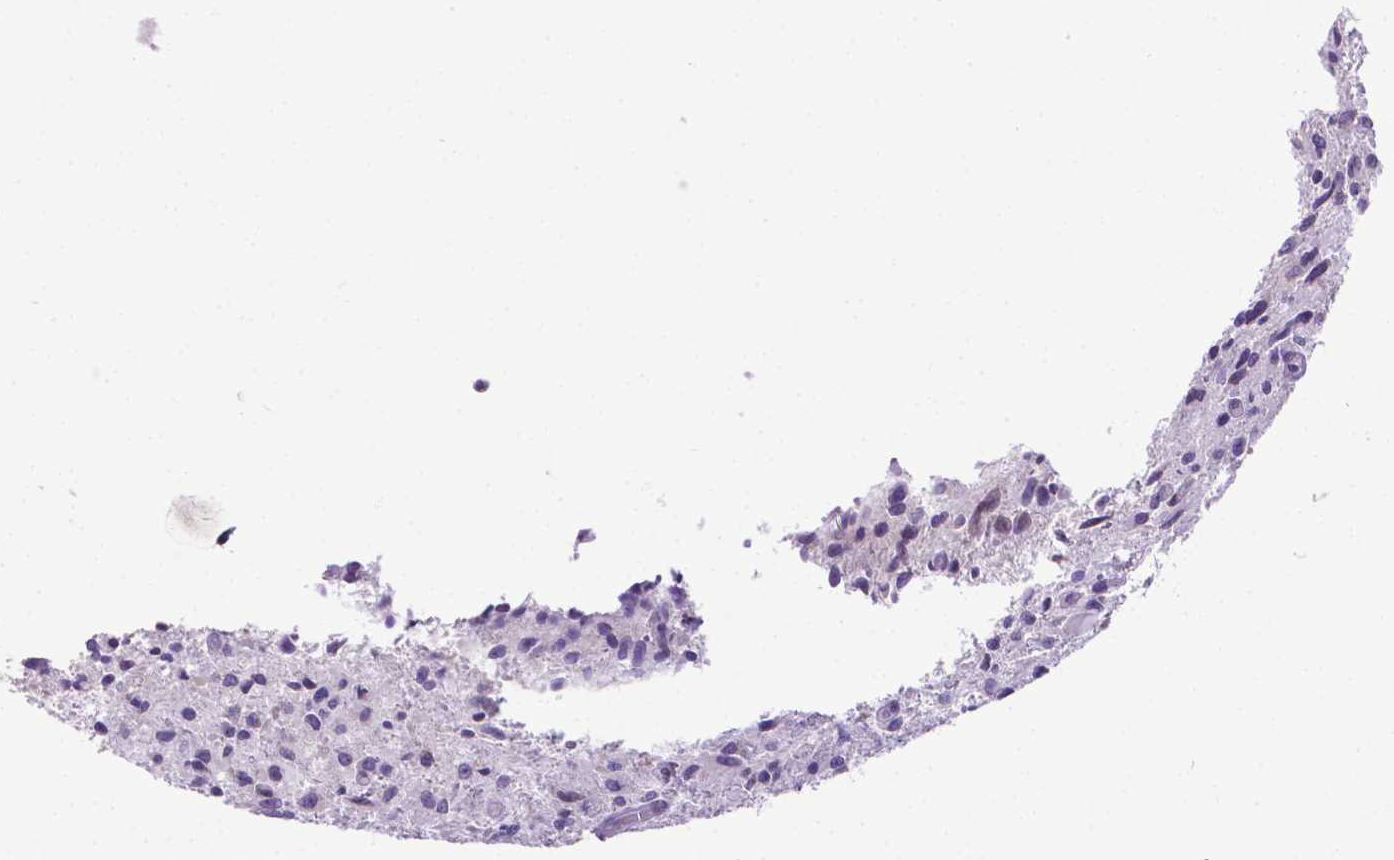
{"staining": {"intensity": "negative", "quantity": "none", "location": "none"}, "tissue": "glioma", "cell_type": "Tumor cells", "image_type": "cancer", "snomed": [{"axis": "morphology", "description": "Glioma, malignant, High grade"}, {"axis": "topography", "description": "Brain"}], "caption": "Immunohistochemistry (IHC) of human glioma shows no positivity in tumor cells.", "gene": "RPL6", "patient": {"sex": "male", "age": 63}}